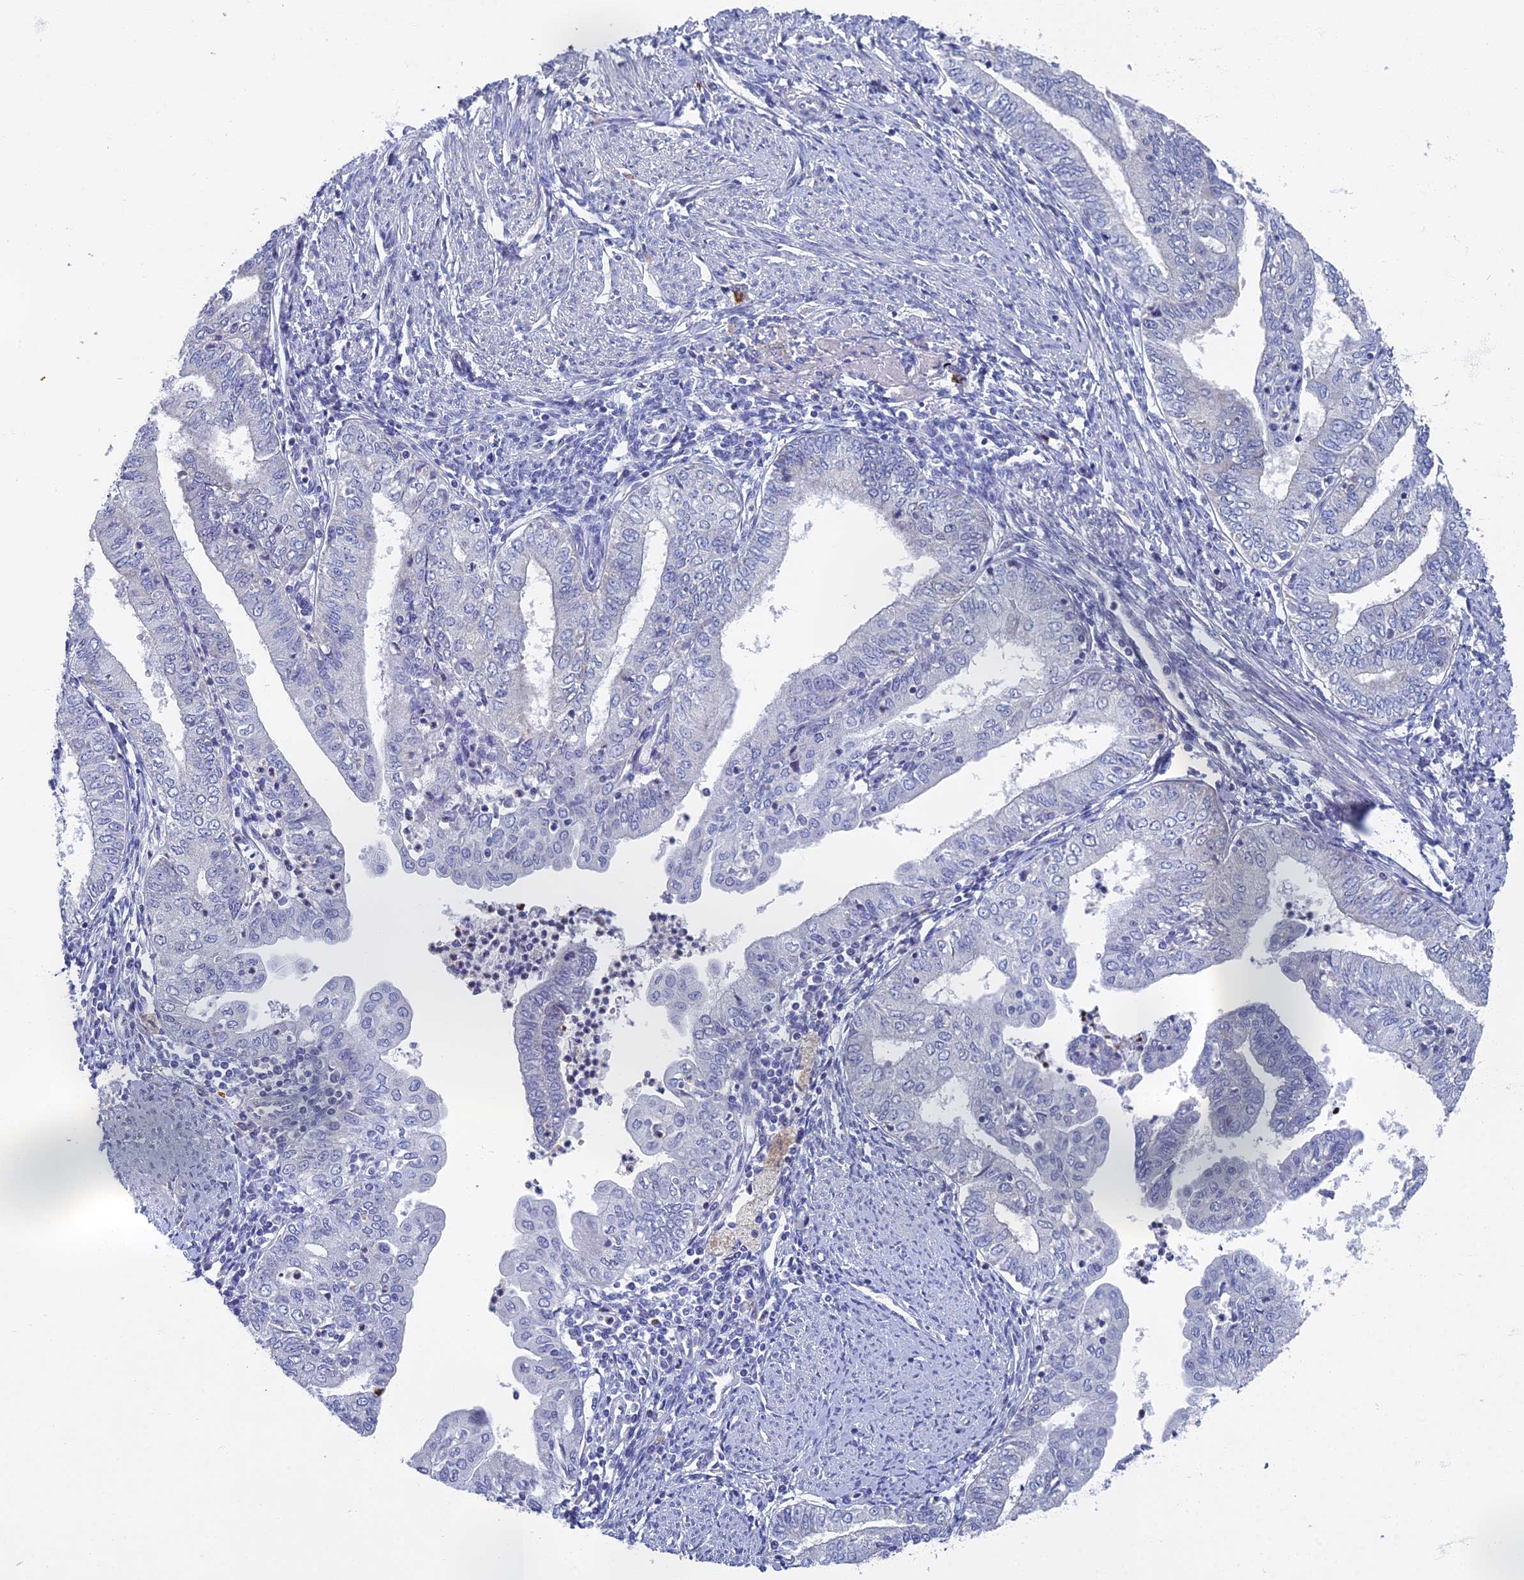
{"staining": {"intensity": "negative", "quantity": "none", "location": "none"}, "tissue": "endometrial cancer", "cell_type": "Tumor cells", "image_type": "cancer", "snomed": [{"axis": "morphology", "description": "Adenocarcinoma, NOS"}, {"axis": "topography", "description": "Endometrium"}], "caption": "Endometrial adenocarcinoma was stained to show a protein in brown. There is no significant expression in tumor cells.", "gene": "SPIN4", "patient": {"sex": "female", "age": 66}}